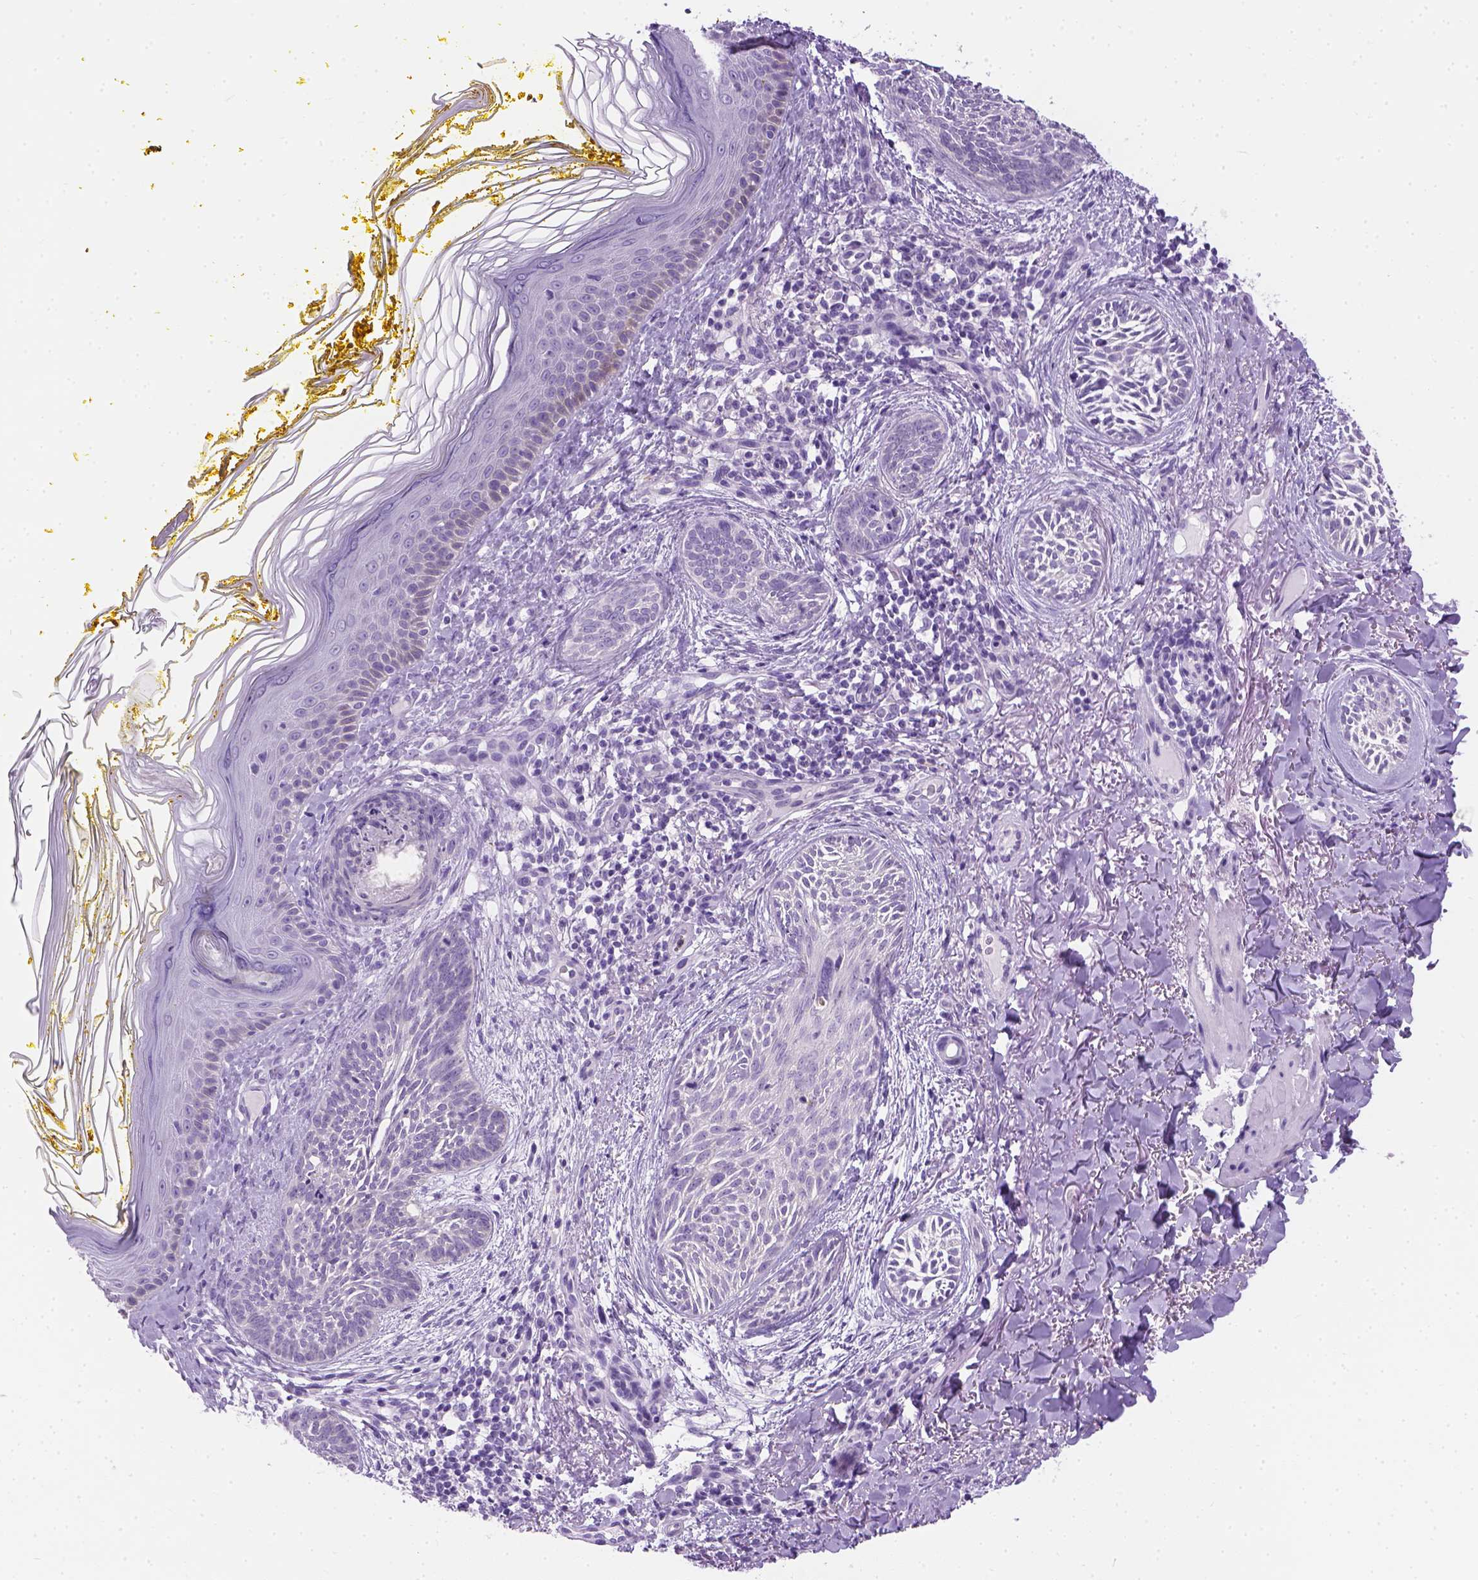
{"staining": {"intensity": "negative", "quantity": "none", "location": "none"}, "tissue": "skin cancer", "cell_type": "Tumor cells", "image_type": "cancer", "snomed": [{"axis": "morphology", "description": "Basal cell carcinoma"}, {"axis": "topography", "description": "Skin"}], "caption": "Immunohistochemical staining of skin cancer exhibits no significant expression in tumor cells.", "gene": "TMEM38A", "patient": {"sex": "female", "age": 68}}